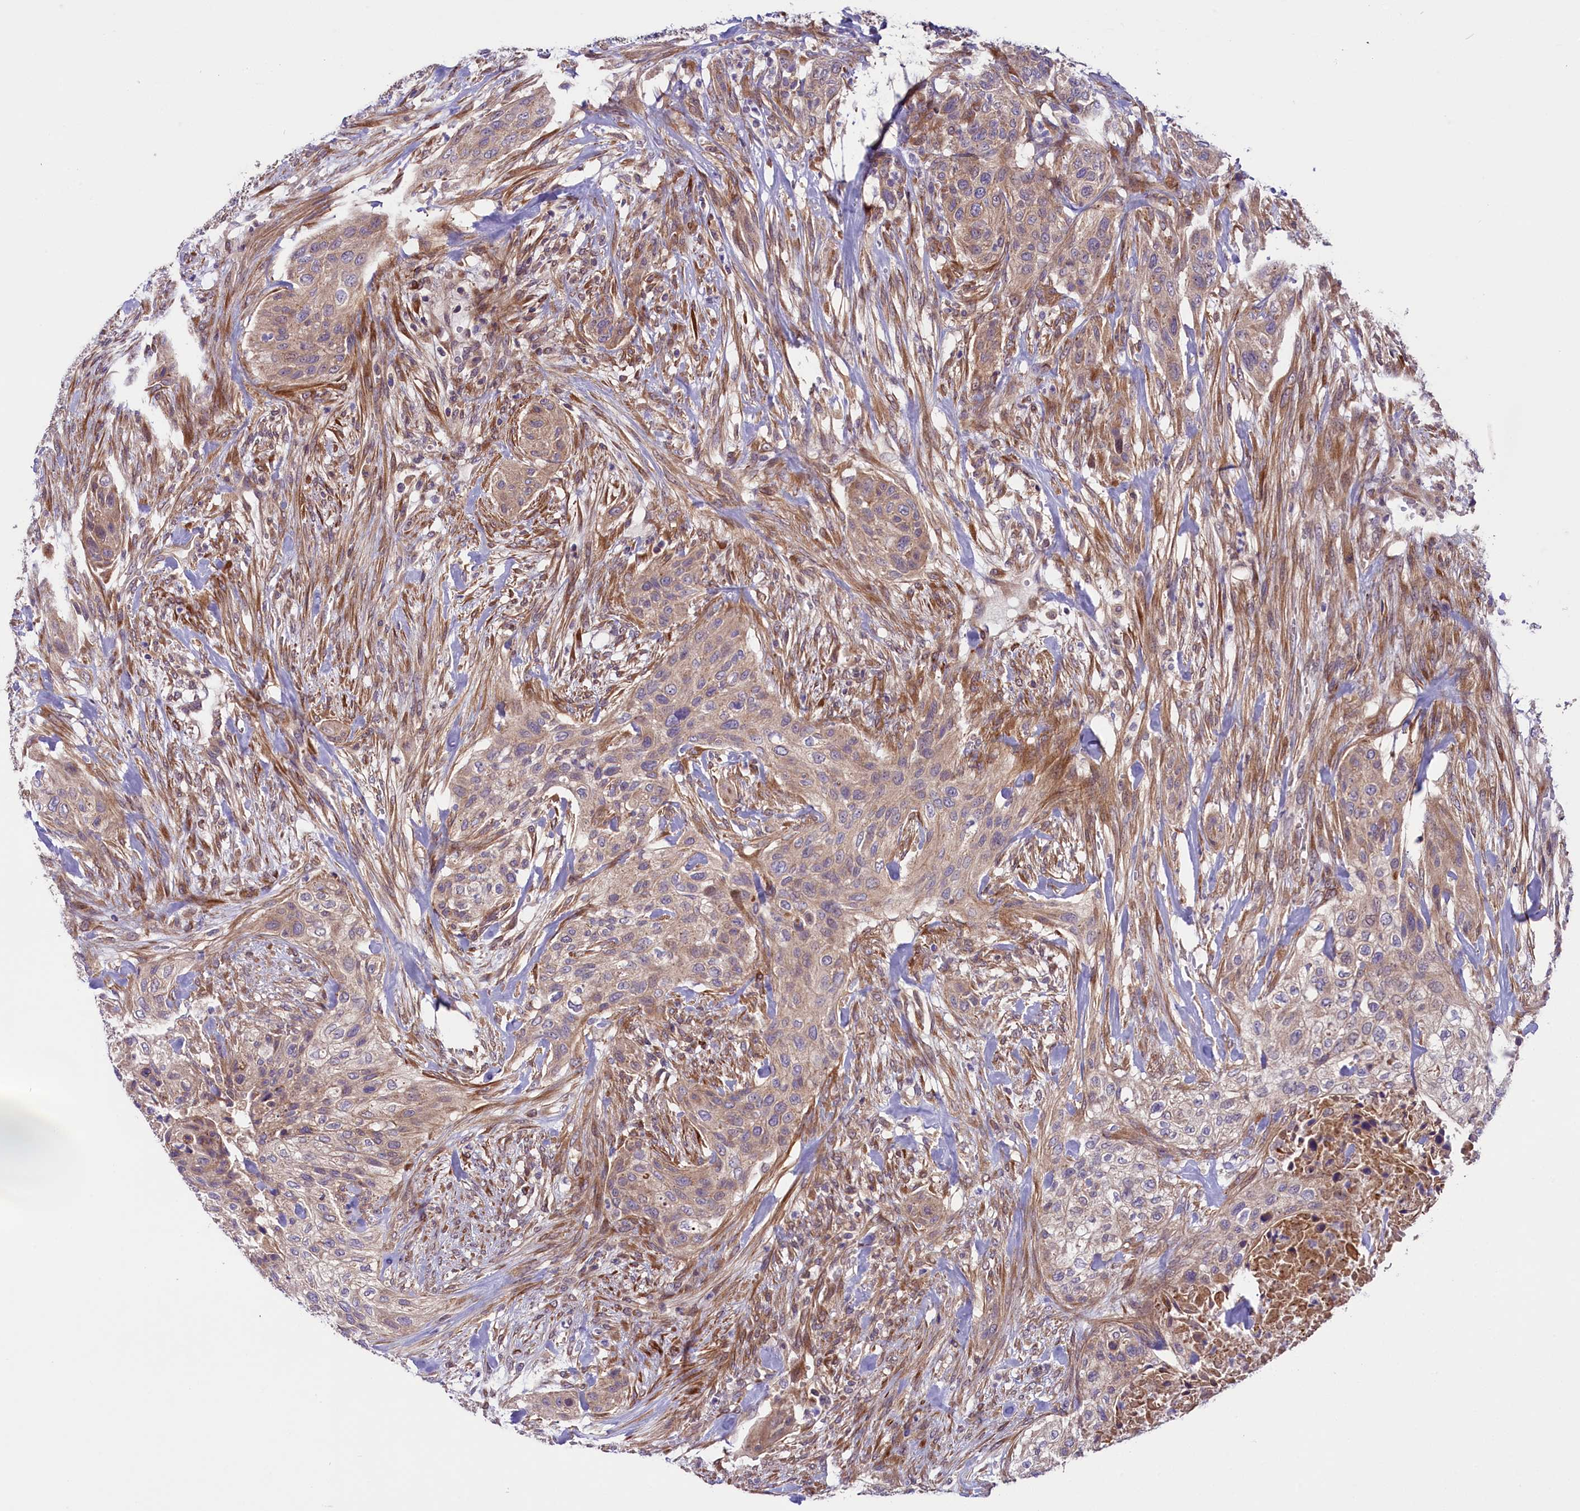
{"staining": {"intensity": "weak", "quantity": "25%-75%", "location": "cytoplasmic/membranous"}, "tissue": "urothelial cancer", "cell_type": "Tumor cells", "image_type": "cancer", "snomed": [{"axis": "morphology", "description": "Urothelial carcinoma, High grade"}, {"axis": "topography", "description": "Urinary bladder"}], "caption": "Urothelial cancer stained for a protein exhibits weak cytoplasmic/membranous positivity in tumor cells.", "gene": "COG8", "patient": {"sex": "male", "age": 35}}